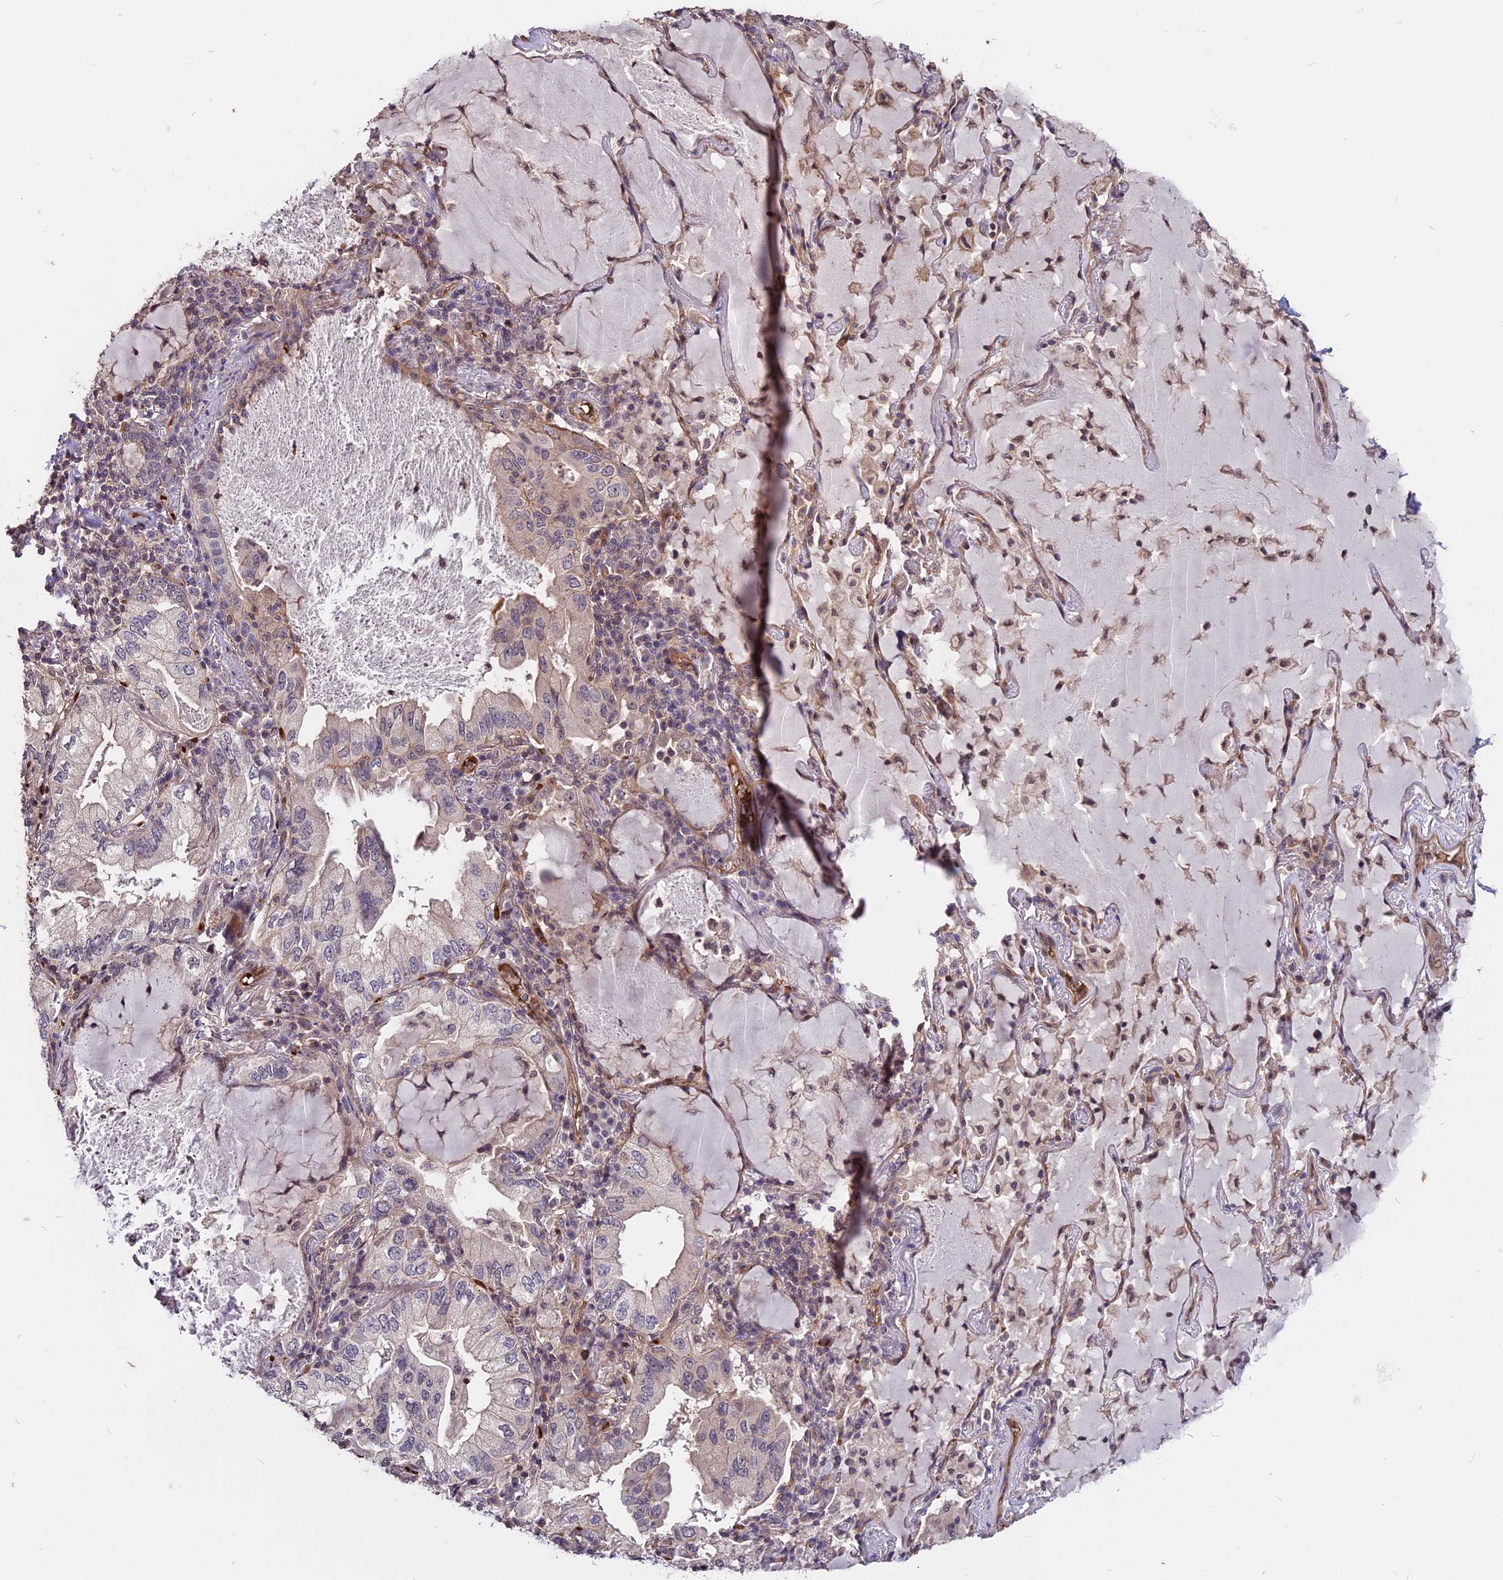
{"staining": {"intensity": "negative", "quantity": "none", "location": "none"}, "tissue": "lung cancer", "cell_type": "Tumor cells", "image_type": "cancer", "snomed": [{"axis": "morphology", "description": "Adenocarcinoma, NOS"}, {"axis": "topography", "description": "Lung"}], "caption": "Tumor cells are negative for brown protein staining in lung cancer (adenocarcinoma). (IHC, brightfield microscopy, high magnification).", "gene": "ZC3H10", "patient": {"sex": "female", "age": 69}}